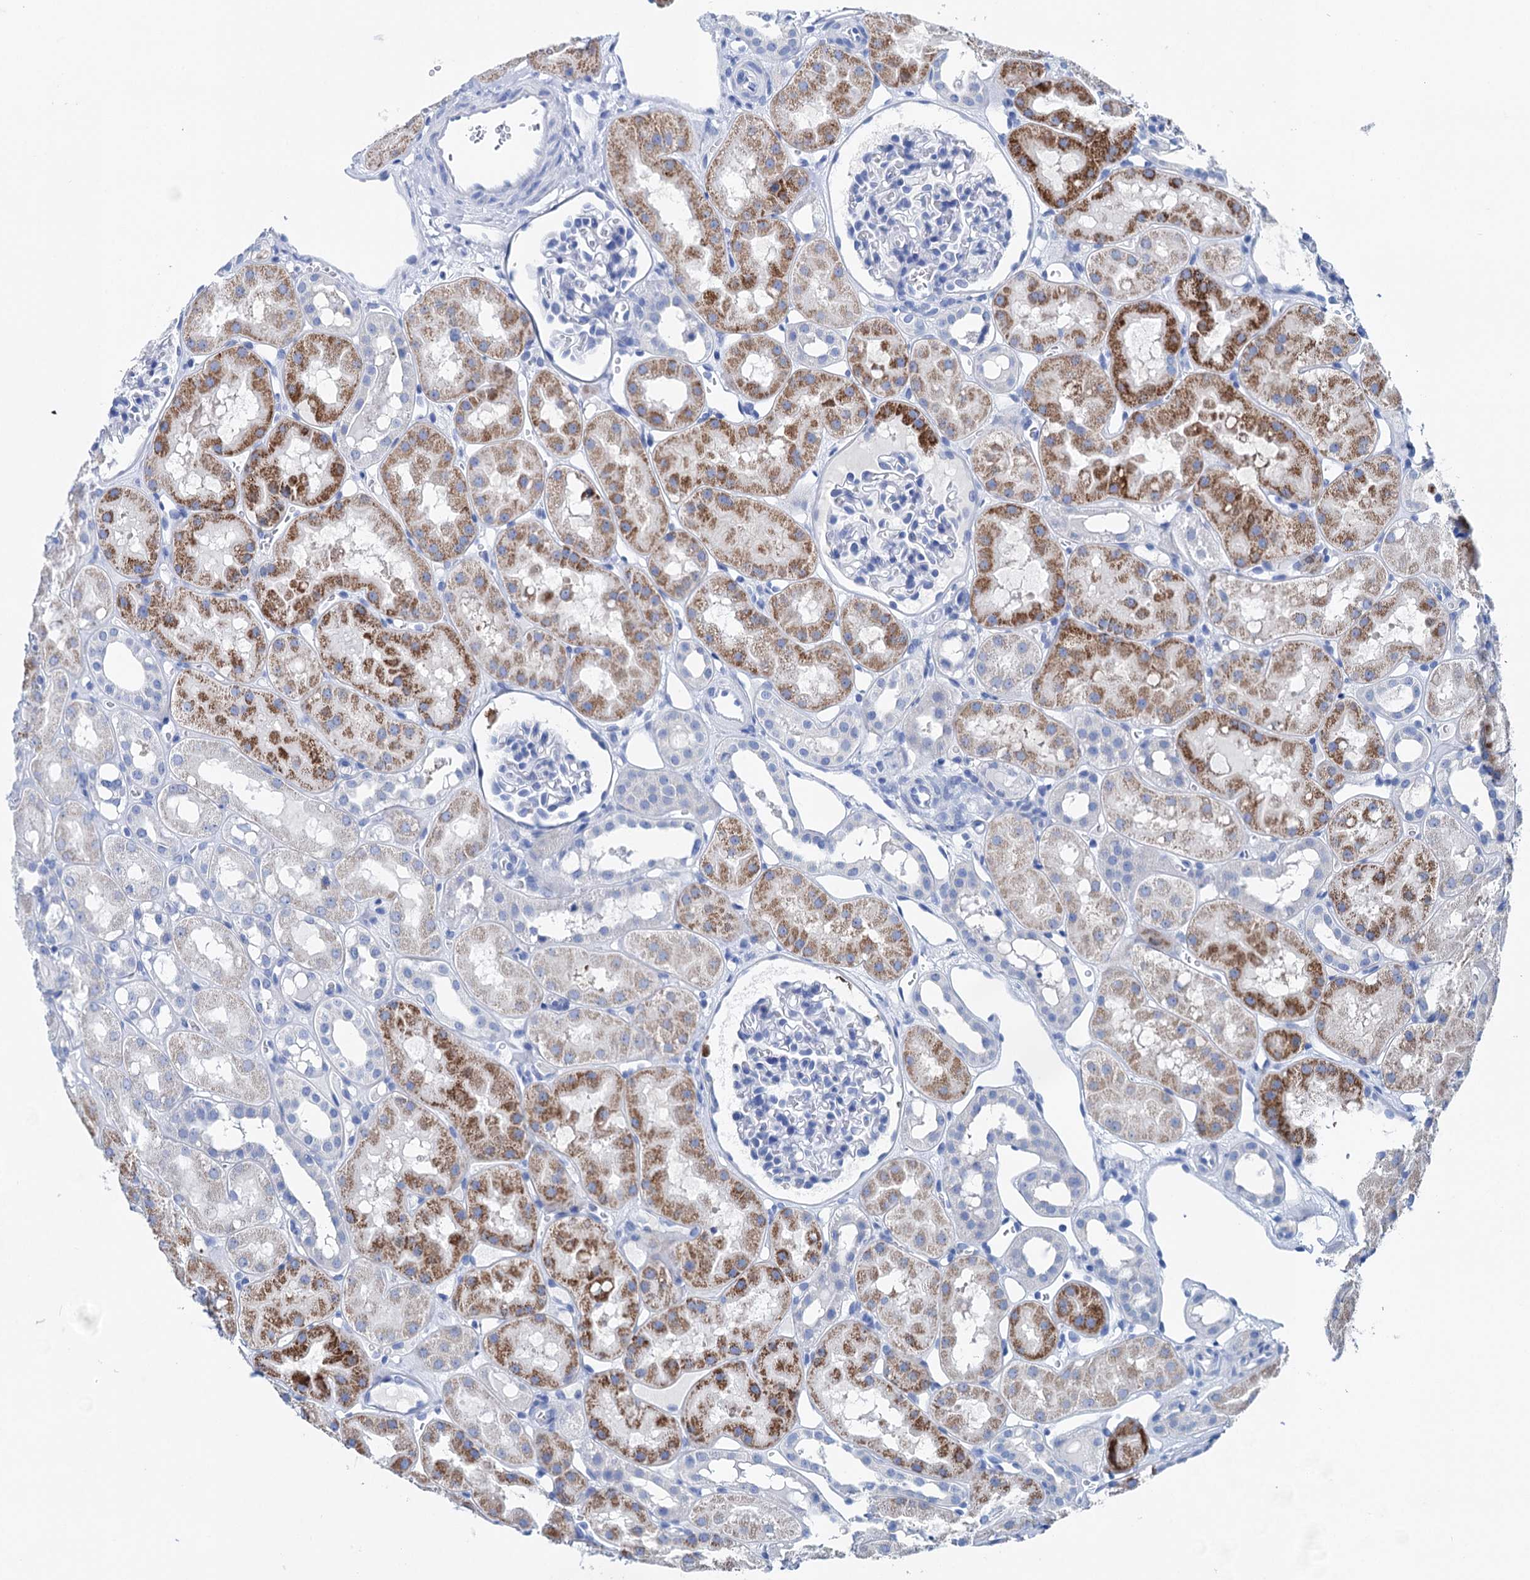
{"staining": {"intensity": "negative", "quantity": "none", "location": "none"}, "tissue": "kidney", "cell_type": "Cells in glomeruli", "image_type": "normal", "snomed": [{"axis": "morphology", "description": "Normal tissue, NOS"}, {"axis": "topography", "description": "Kidney"}], "caption": "Immunohistochemistry (IHC) photomicrograph of unremarkable kidney stained for a protein (brown), which shows no positivity in cells in glomeruli.", "gene": "BRINP1", "patient": {"sex": "male", "age": 16}}